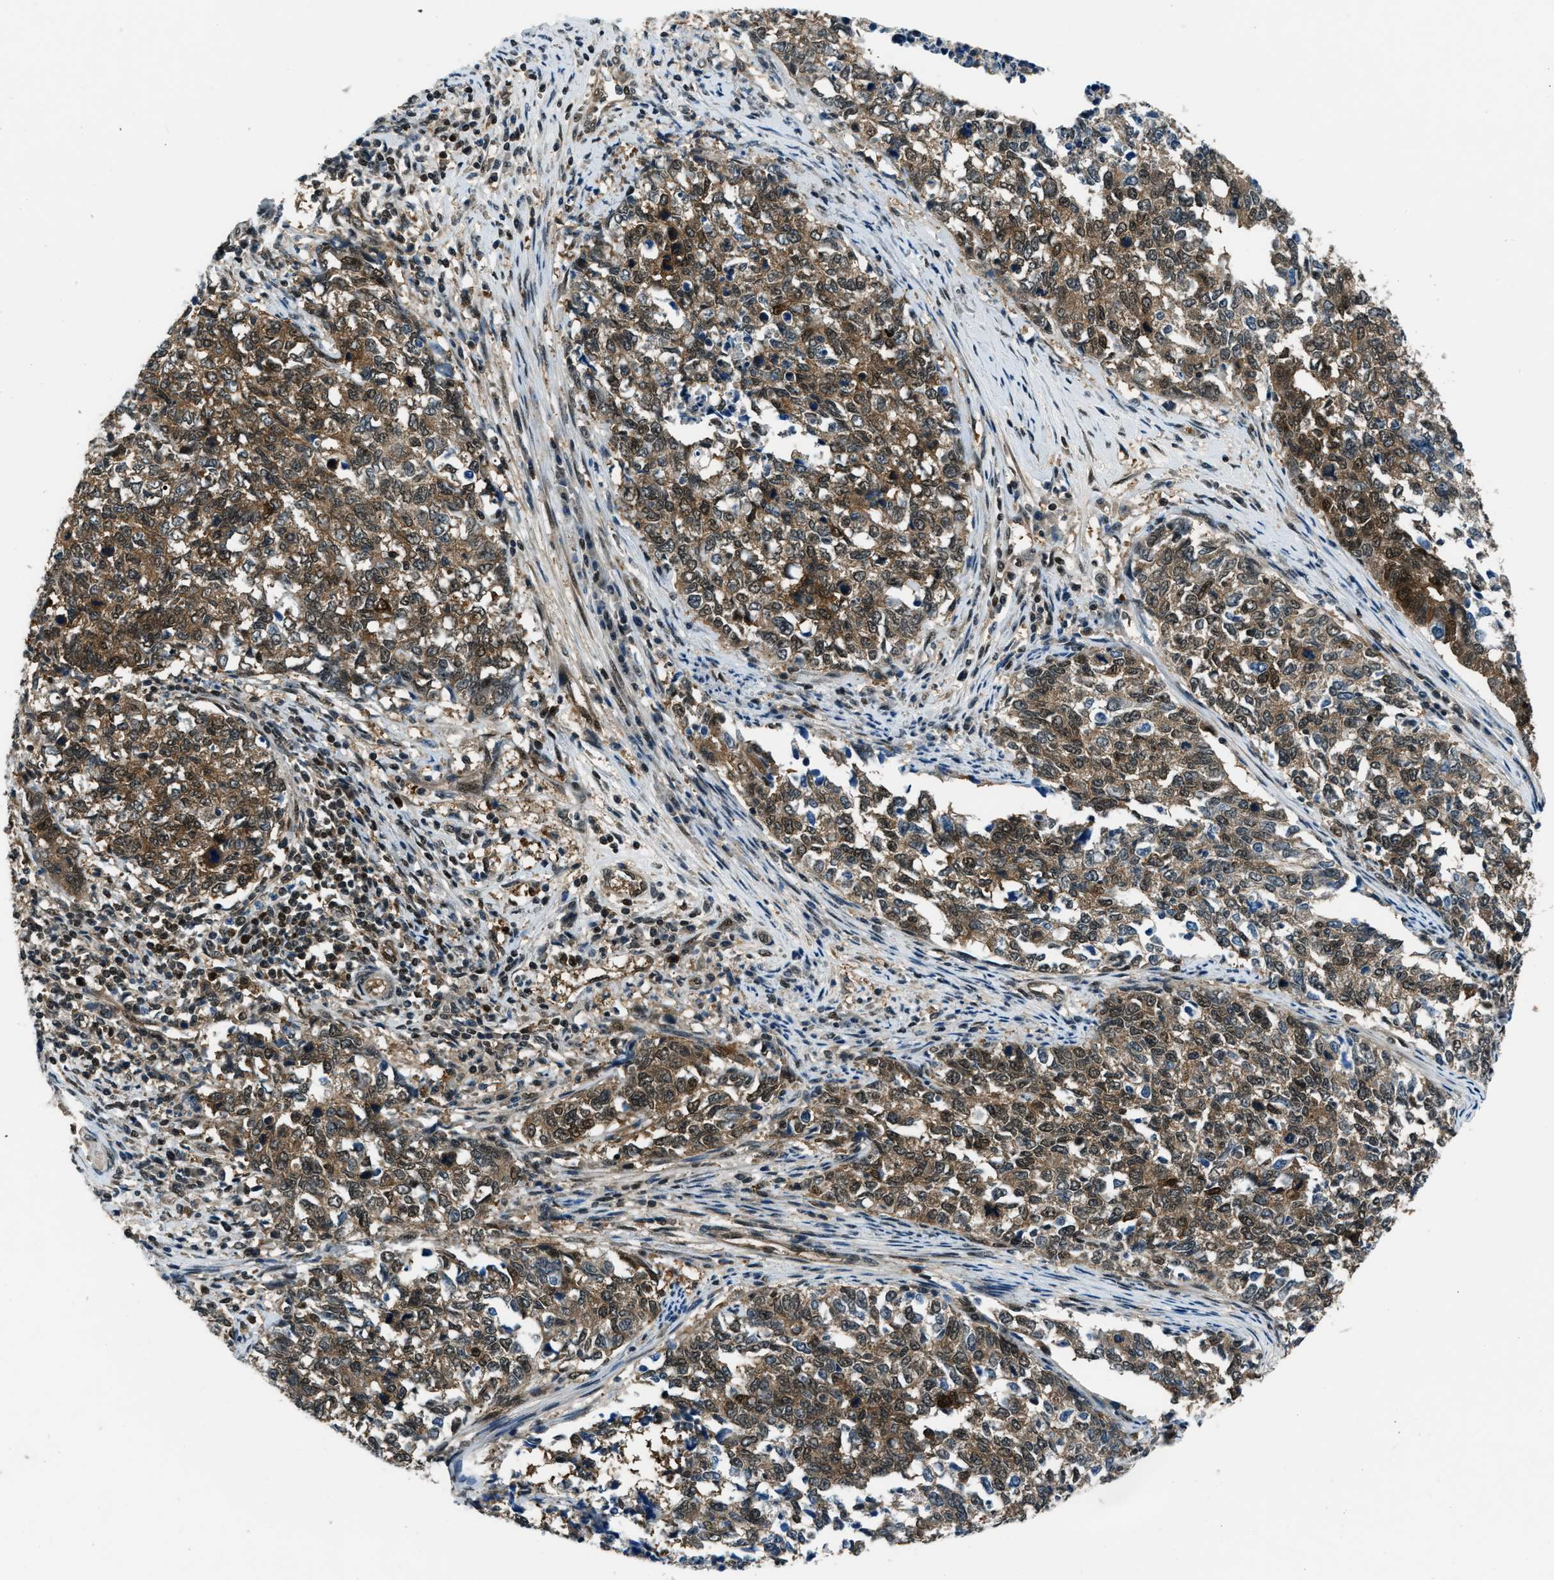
{"staining": {"intensity": "moderate", "quantity": ">75%", "location": "cytoplasmic/membranous,nuclear"}, "tissue": "cervical cancer", "cell_type": "Tumor cells", "image_type": "cancer", "snomed": [{"axis": "morphology", "description": "Squamous cell carcinoma, NOS"}, {"axis": "topography", "description": "Cervix"}], "caption": "Immunohistochemical staining of human cervical cancer displays medium levels of moderate cytoplasmic/membranous and nuclear expression in approximately >75% of tumor cells.", "gene": "NUDCD3", "patient": {"sex": "female", "age": 63}}